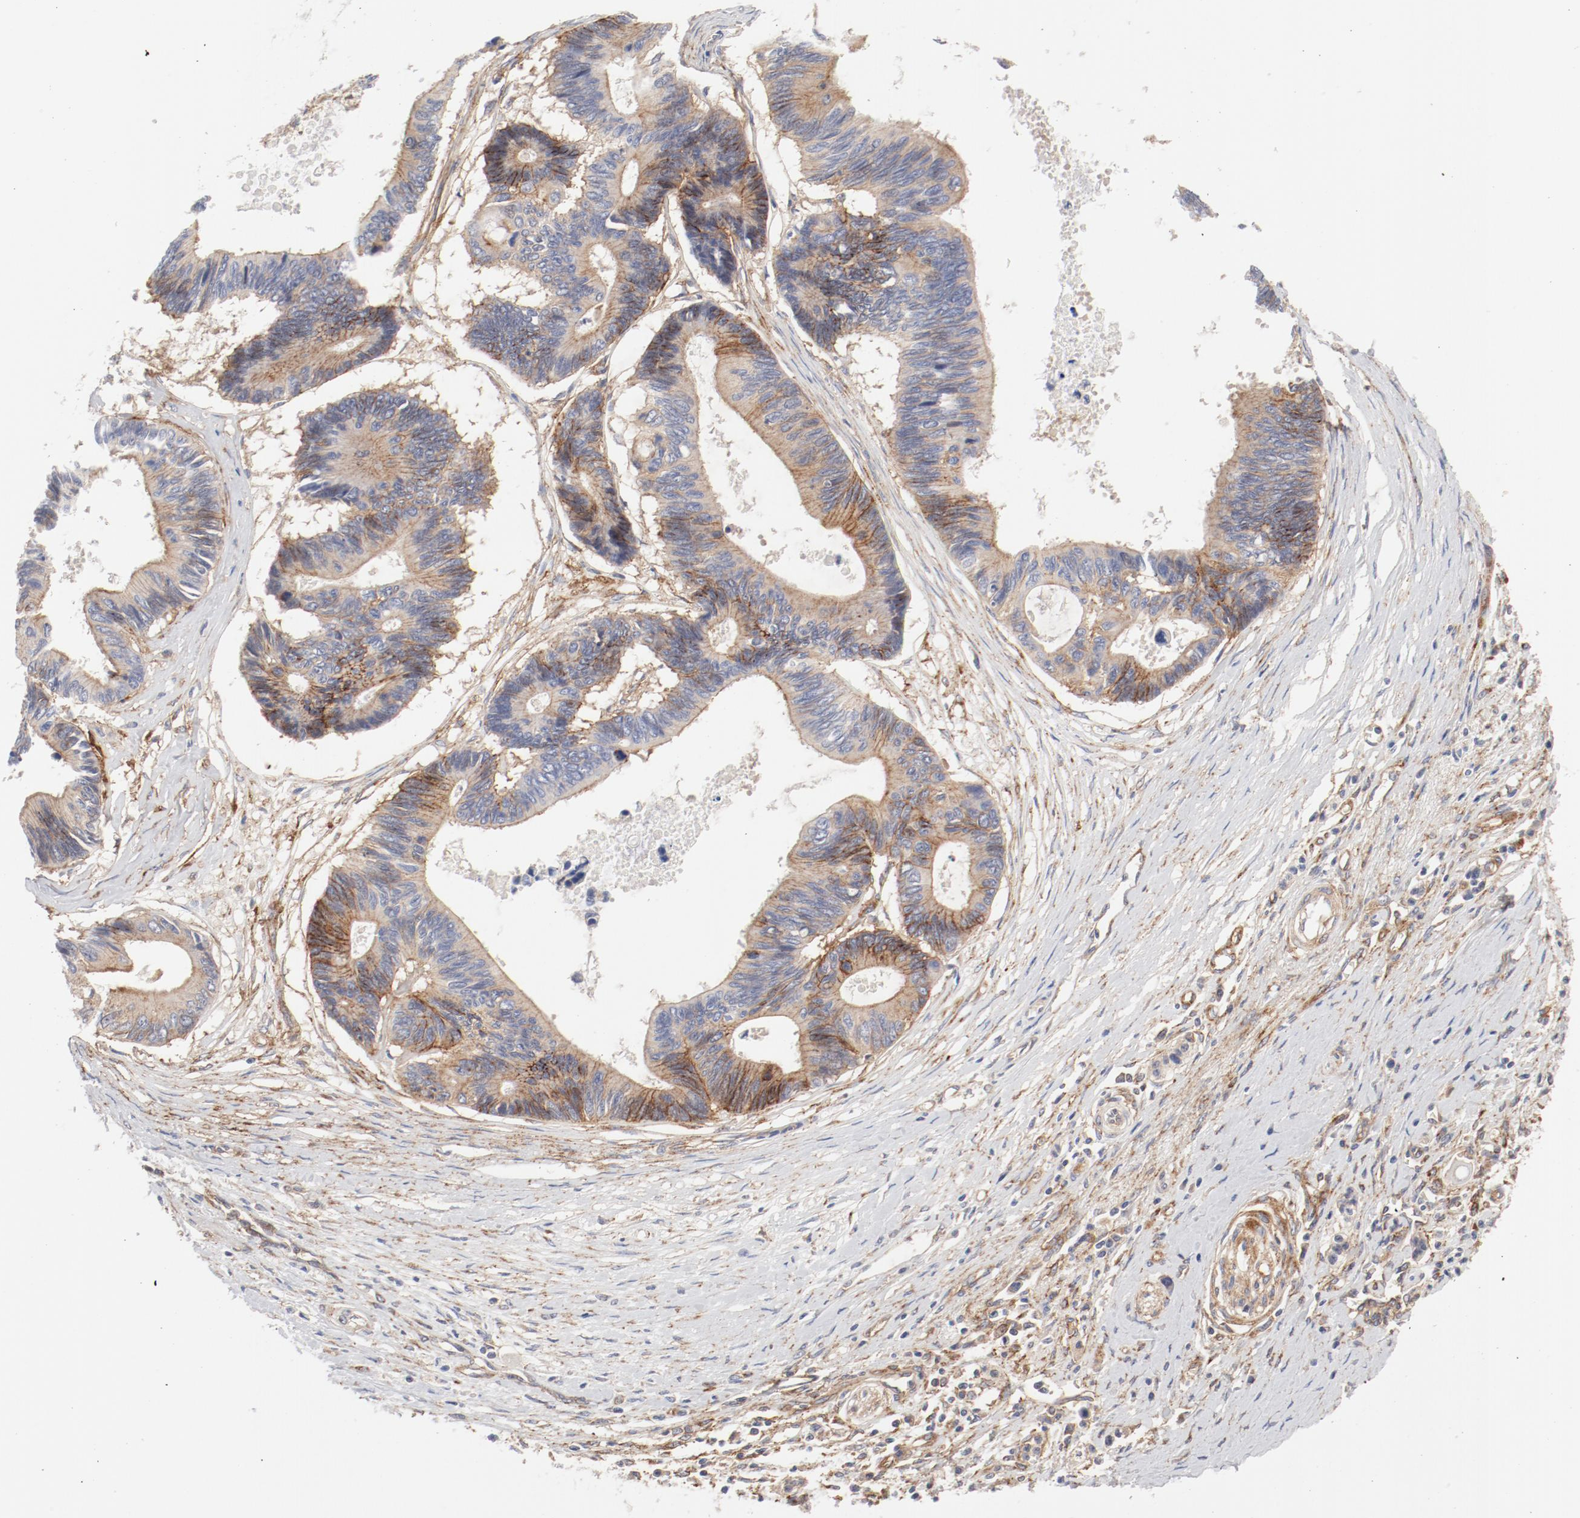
{"staining": {"intensity": "moderate", "quantity": ">75%", "location": "cytoplasmic/membranous"}, "tissue": "pancreatic cancer", "cell_type": "Tumor cells", "image_type": "cancer", "snomed": [{"axis": "morphology", "description": "Adenocarcinoma, NOS"}, {"axis": "topography", "description": "Pancreas"}], "caption": "An immunohistochemistry photomicrograph of tumor tissue is shown. Protein staining in brown labels moderate cytoplasmic/membranous positivity in pancreatic cancer within tumor cells.", "gene": "AP2A1", "patient": {"sex": "female", "age": 70}}